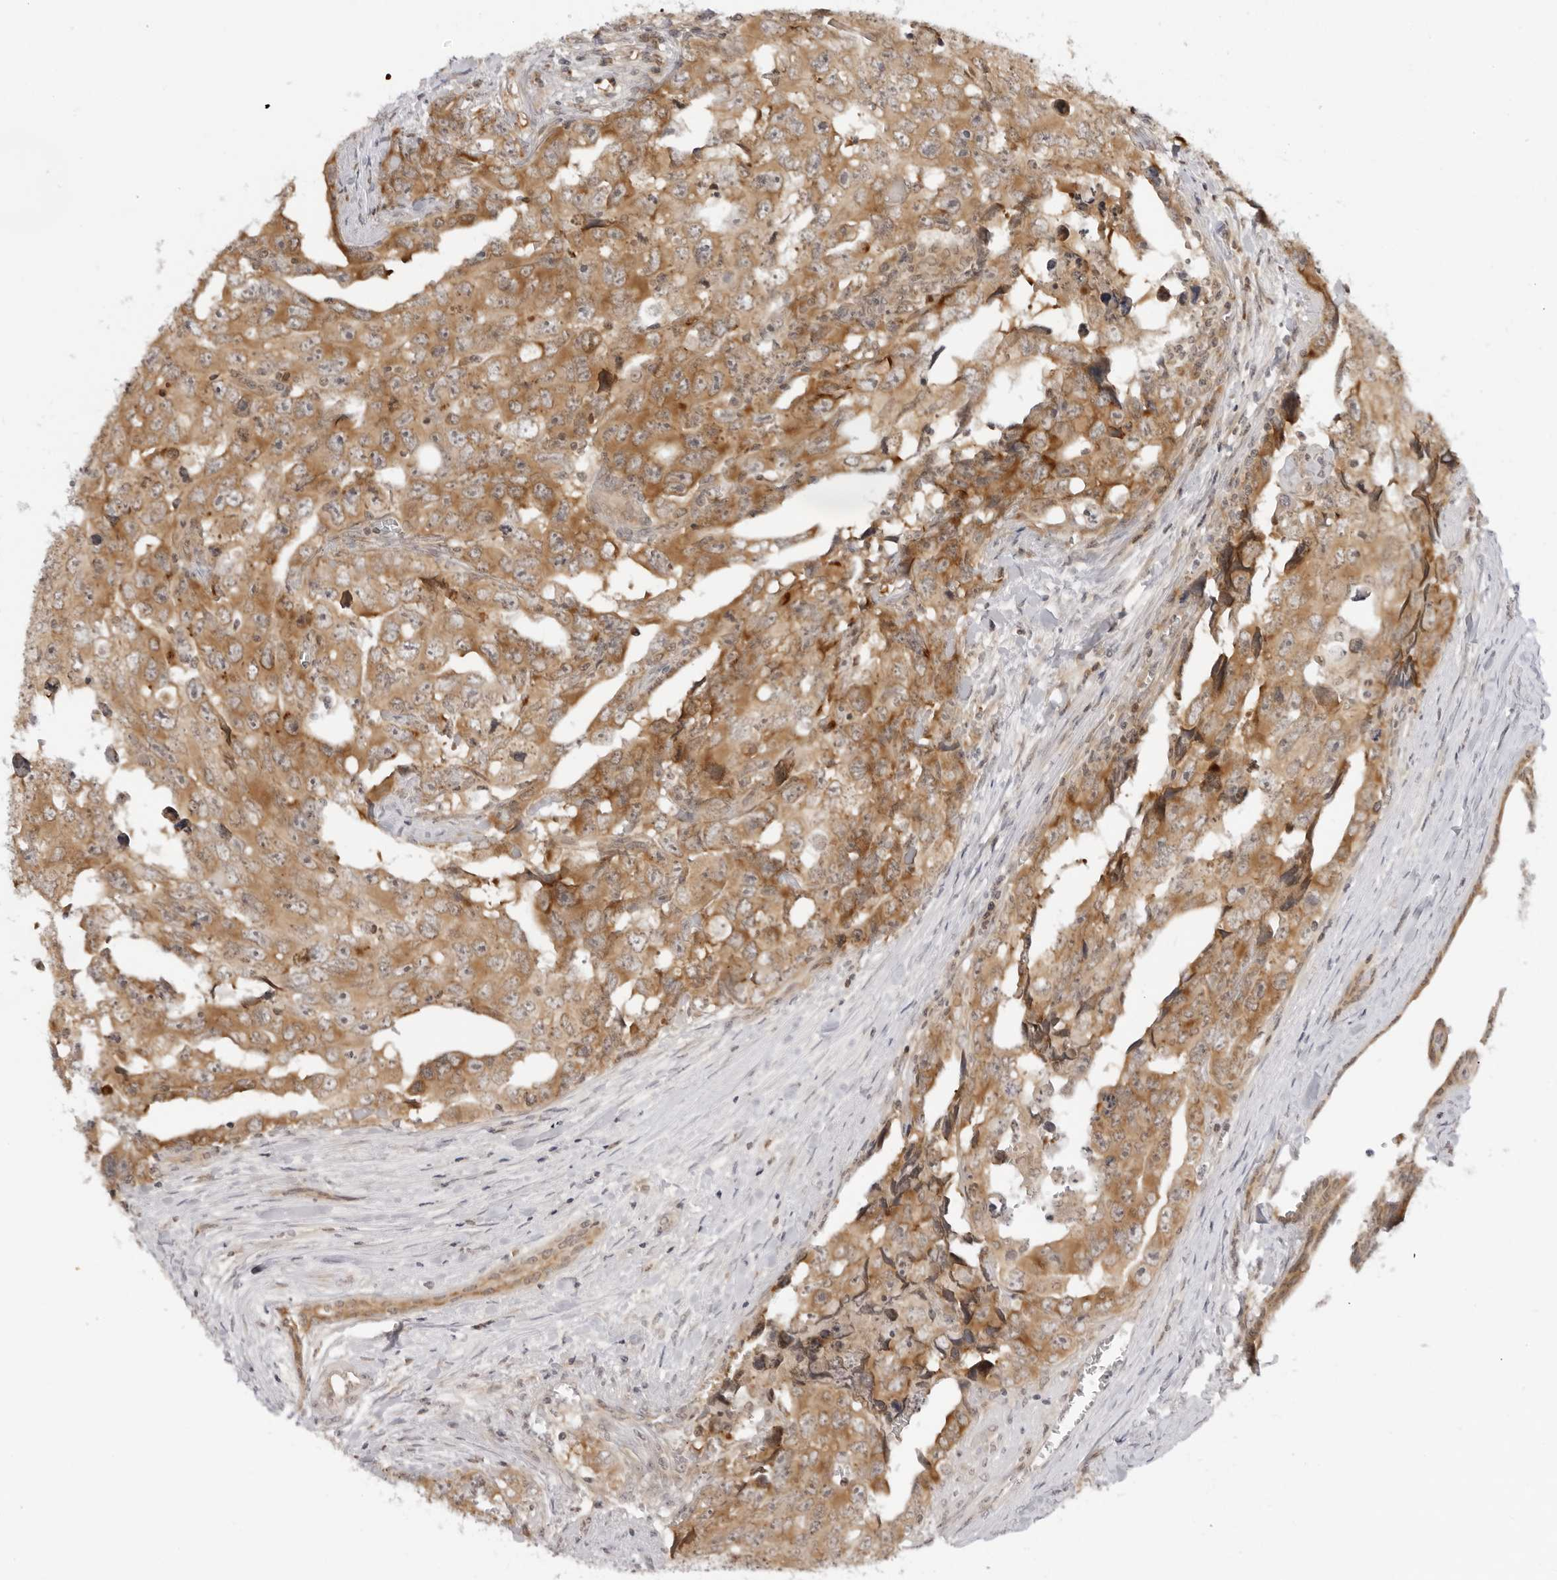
{"staining": {"intensity": "moderate", "quantity": ">75%", "location": "cytoplasmic/membranous"}, "tissue": "testis cancer", "cell_type": "Tumor cells", "image_type": "cancer", "snomed": [{"axis": "morphology", "description": "Carcinoma, Embryonal, NOS"}, {"axis": "topography", "description": "Testis"}], "caption": "An immunohistochemistry micrograph of neoplastic tissue is shown. Protein staining in brown labels moderate cytoplasmic/membranous positivity in embryonal carcinoma (testis) within tumor cells.", "gene": "PRRC2C", "patient": {"sex": "male", "age": 28}}